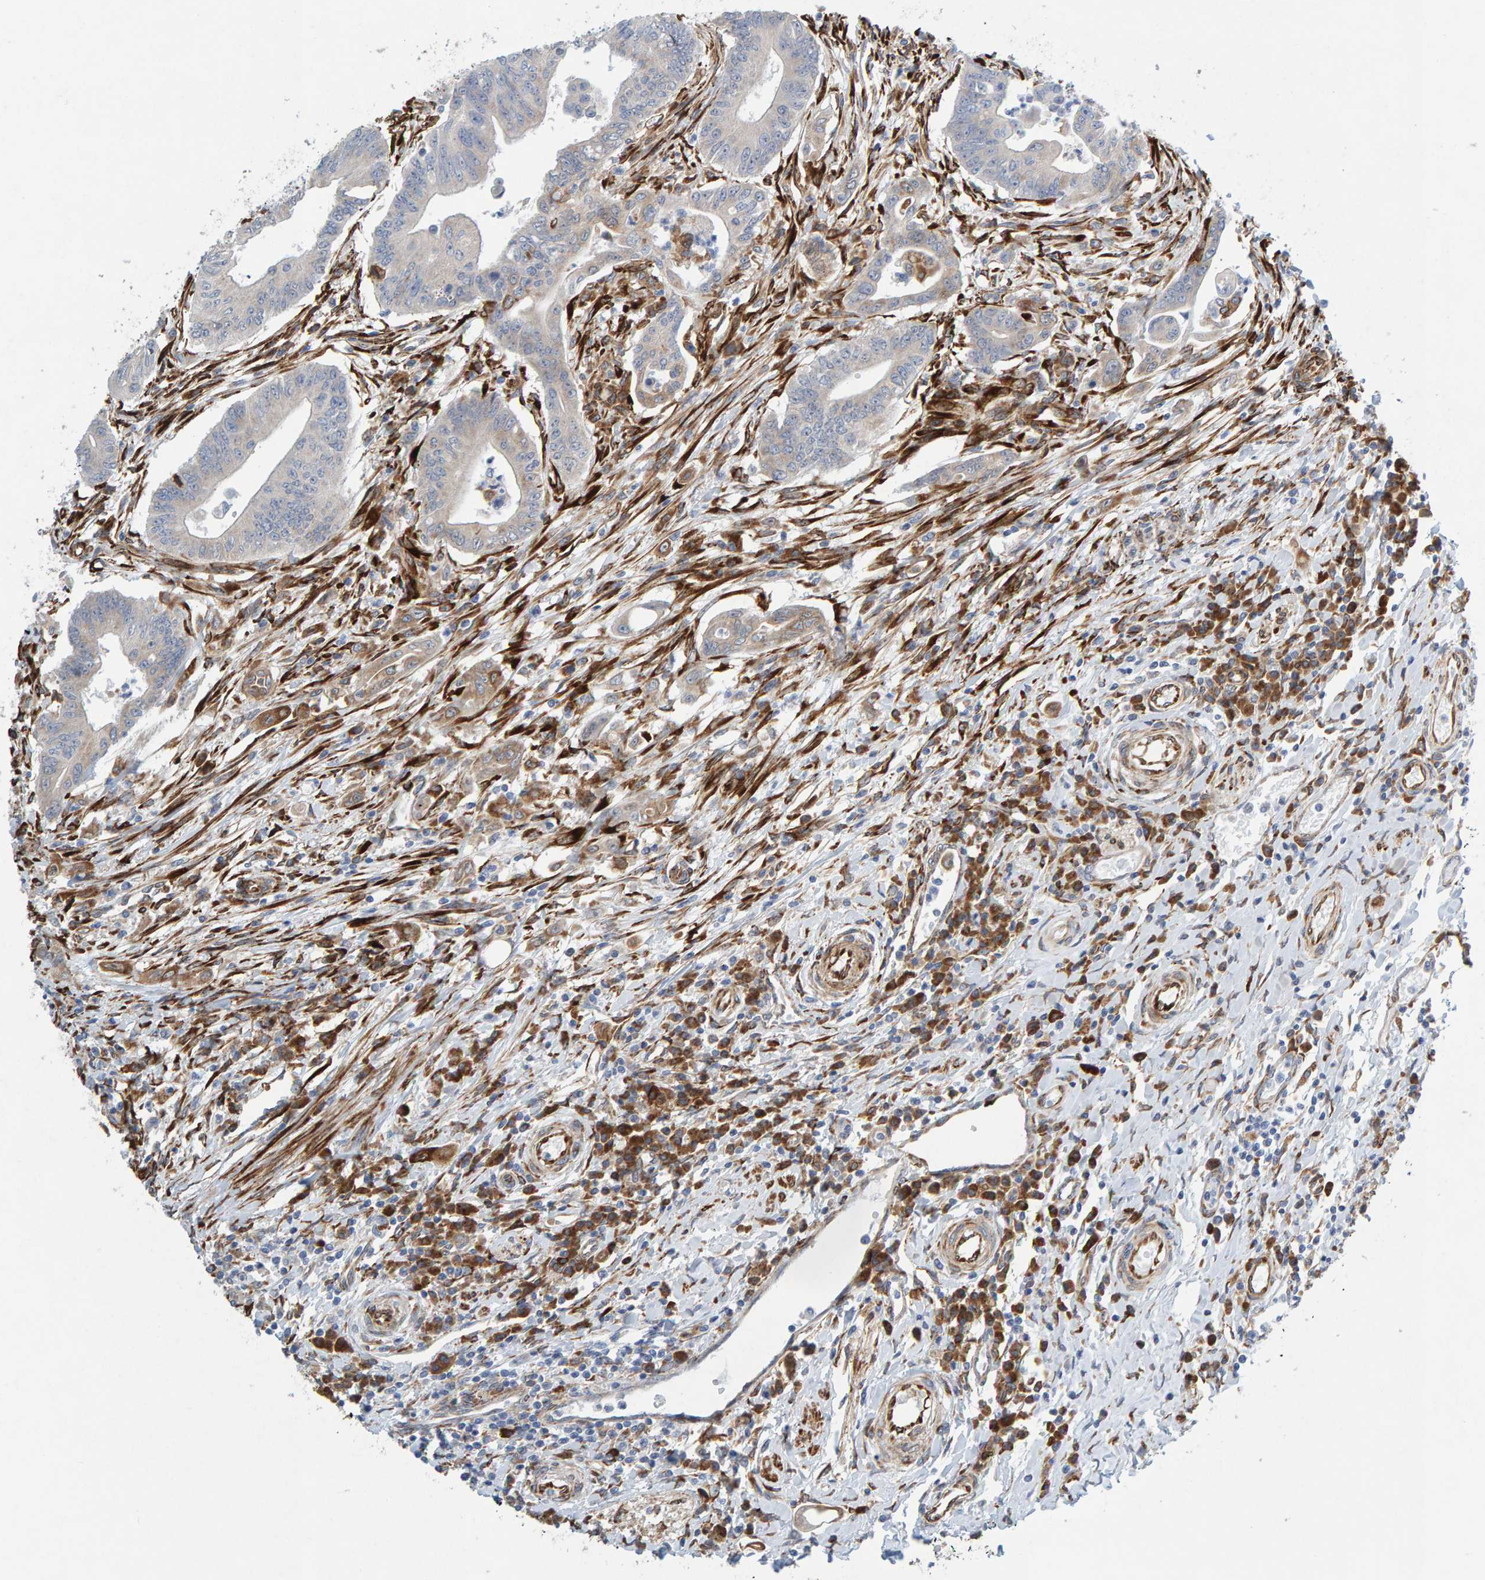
{"staining": {"intensity": "weak", "quantity": "<25%", "location": "cytoplasmic/membranous"}, "tissue": "colorectal cancer", "cell_type": "Tumor cells", "image_type": "cancer", "snomed": [{"axis": "morphology", "description": "Adenoma, NOS"}, {"axis": "morphology", "description": "Adenocarcinoma, NOS"}, {"axis": "topography", "description": "Colon"}], "caption": "Tumor cells show no significant protein expression in colorectal cancer.", "gene": "MMP16", "patient": {"sex": "male", "age": 79}}